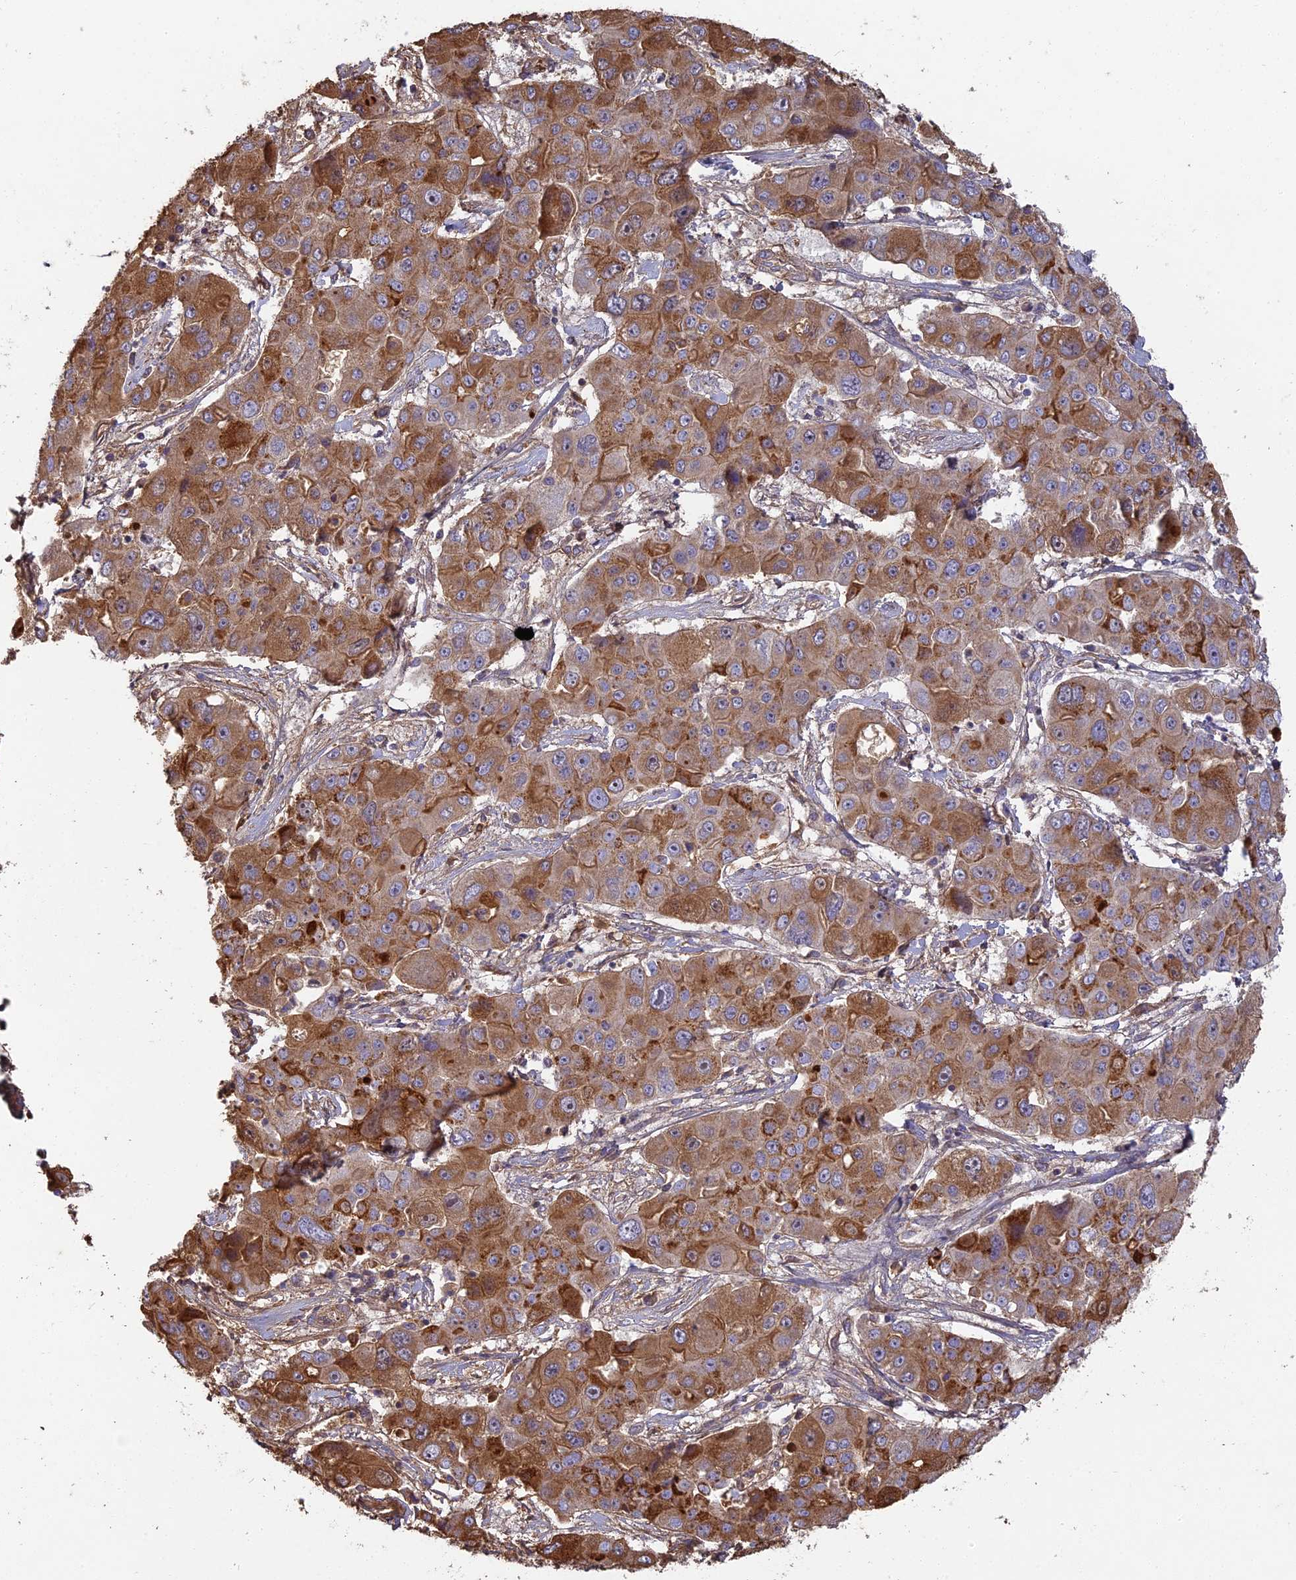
{"staining": {"intensity": "moderate", "quantity": ">75%", "location": "cytoplasmic/membranous"}, "tissue": "liver cancer", "cell_type": "Tumor cells", "image_type": "cancer", "snomed": [{"axis": "morphology", "description": "Cholangiocarcinoma"}, {"axis": "topography", "description": "Liver"}], "caption": "Immunohistochemical staining of human liver cancer shows medium levels of moderate cytoplasmic/membranous positivity in approximately >75% of tumor cells. The protein of interest is stained brown, and the nuclei are stained in blue (DAB IHC with brightfield microscopy, high magnification).", "gene": "ERMAP", "patient": {"sex": "male", "age": 67}}